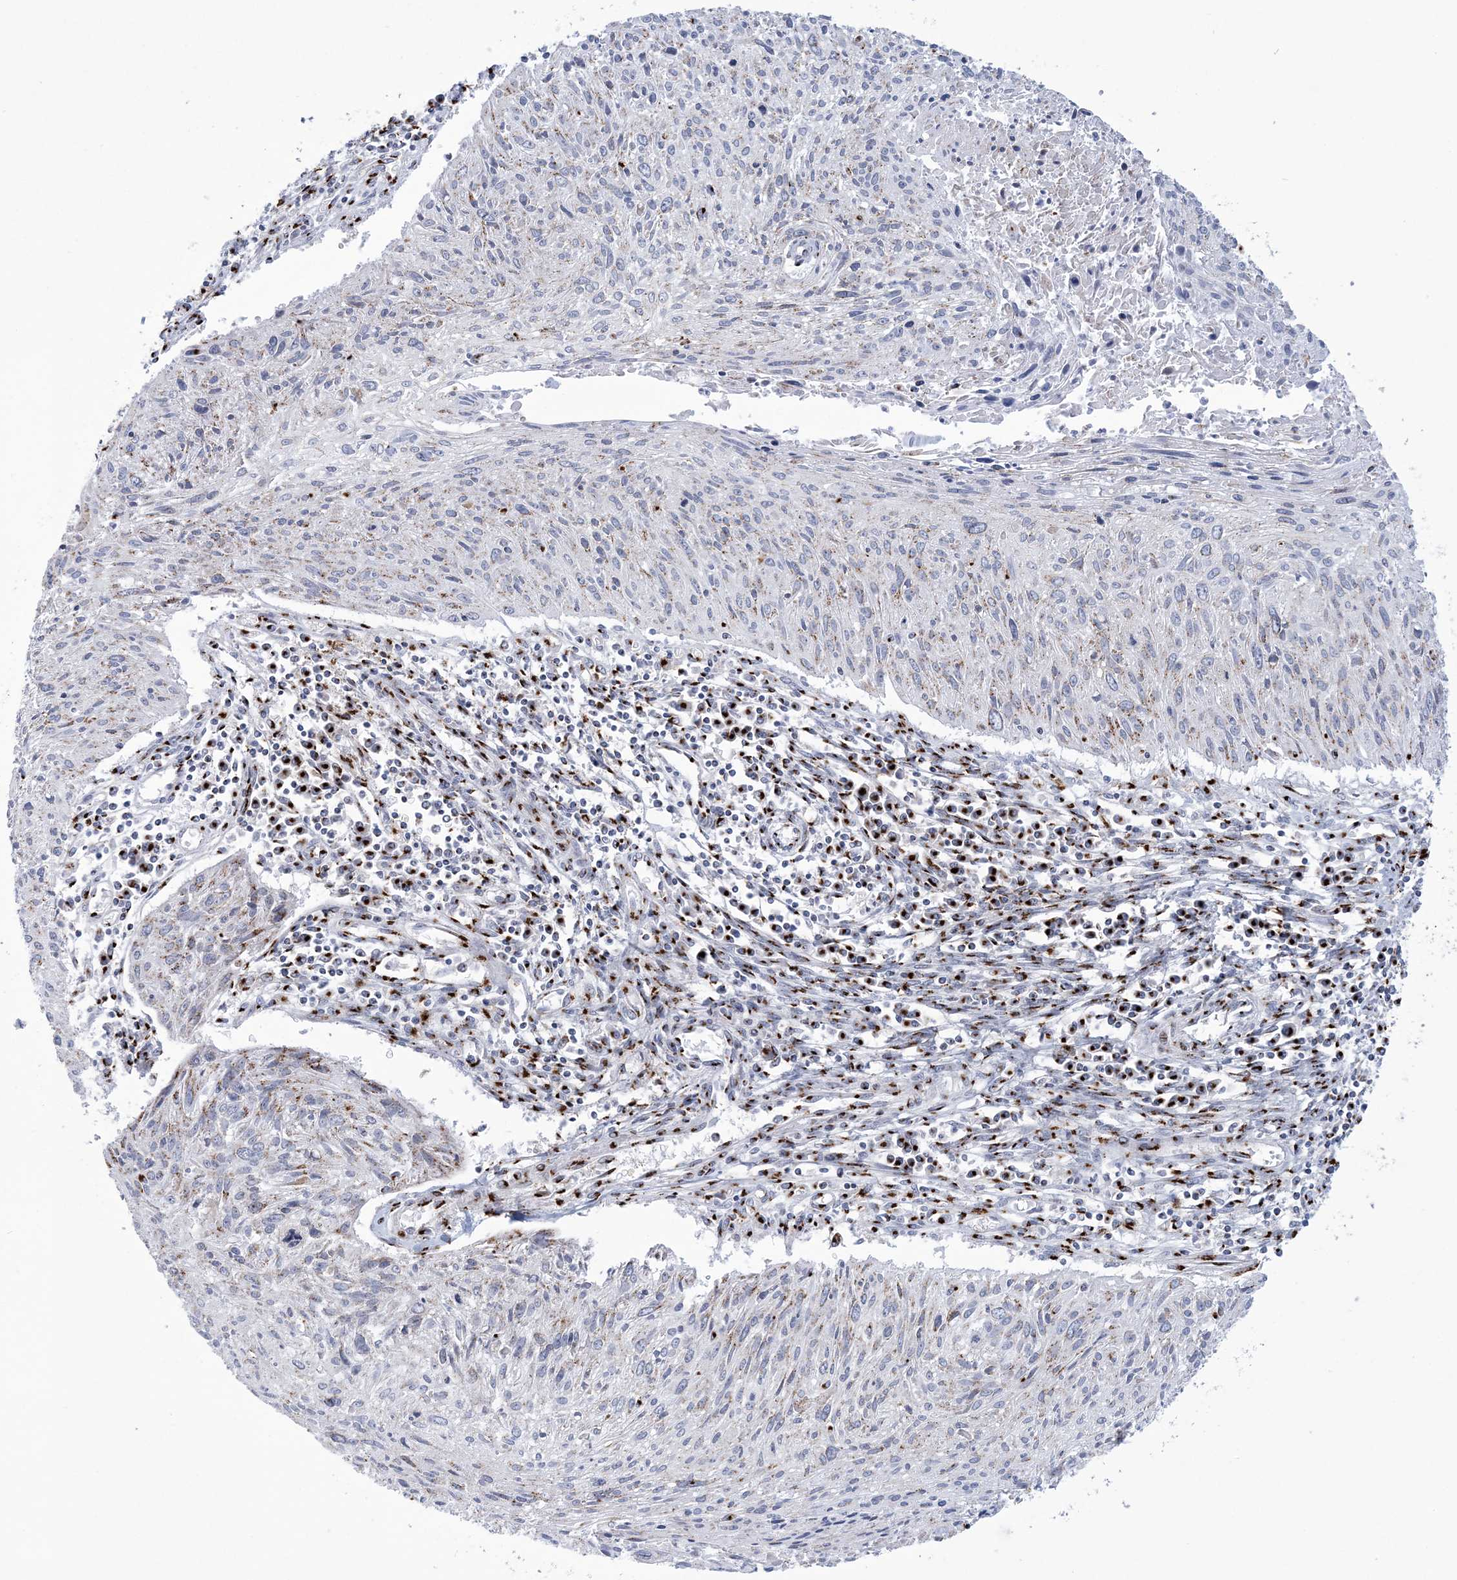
{"staining": {"intensity": "weak", "quantity": "<25%", "location": "cytoplasmic/membranous"}, "tissue": "cervical cancer", "cell_type": "Tumor cells", "image_type": "cancer", "snomed": [{"axis": "morphology", "description": "Squamous cell carcinoma, NOS"}, {"axis": "topography", "description": "Cervix"}], "caption": "An immunohistochemistry image of cervical cancer (squamous cell carcinoma) is shown. There is no staining in tumor cells of cervical cancer (squamous cell carcinoma).", "gene": "SLX9", "patient": {"sex": "female", "age": 51}}